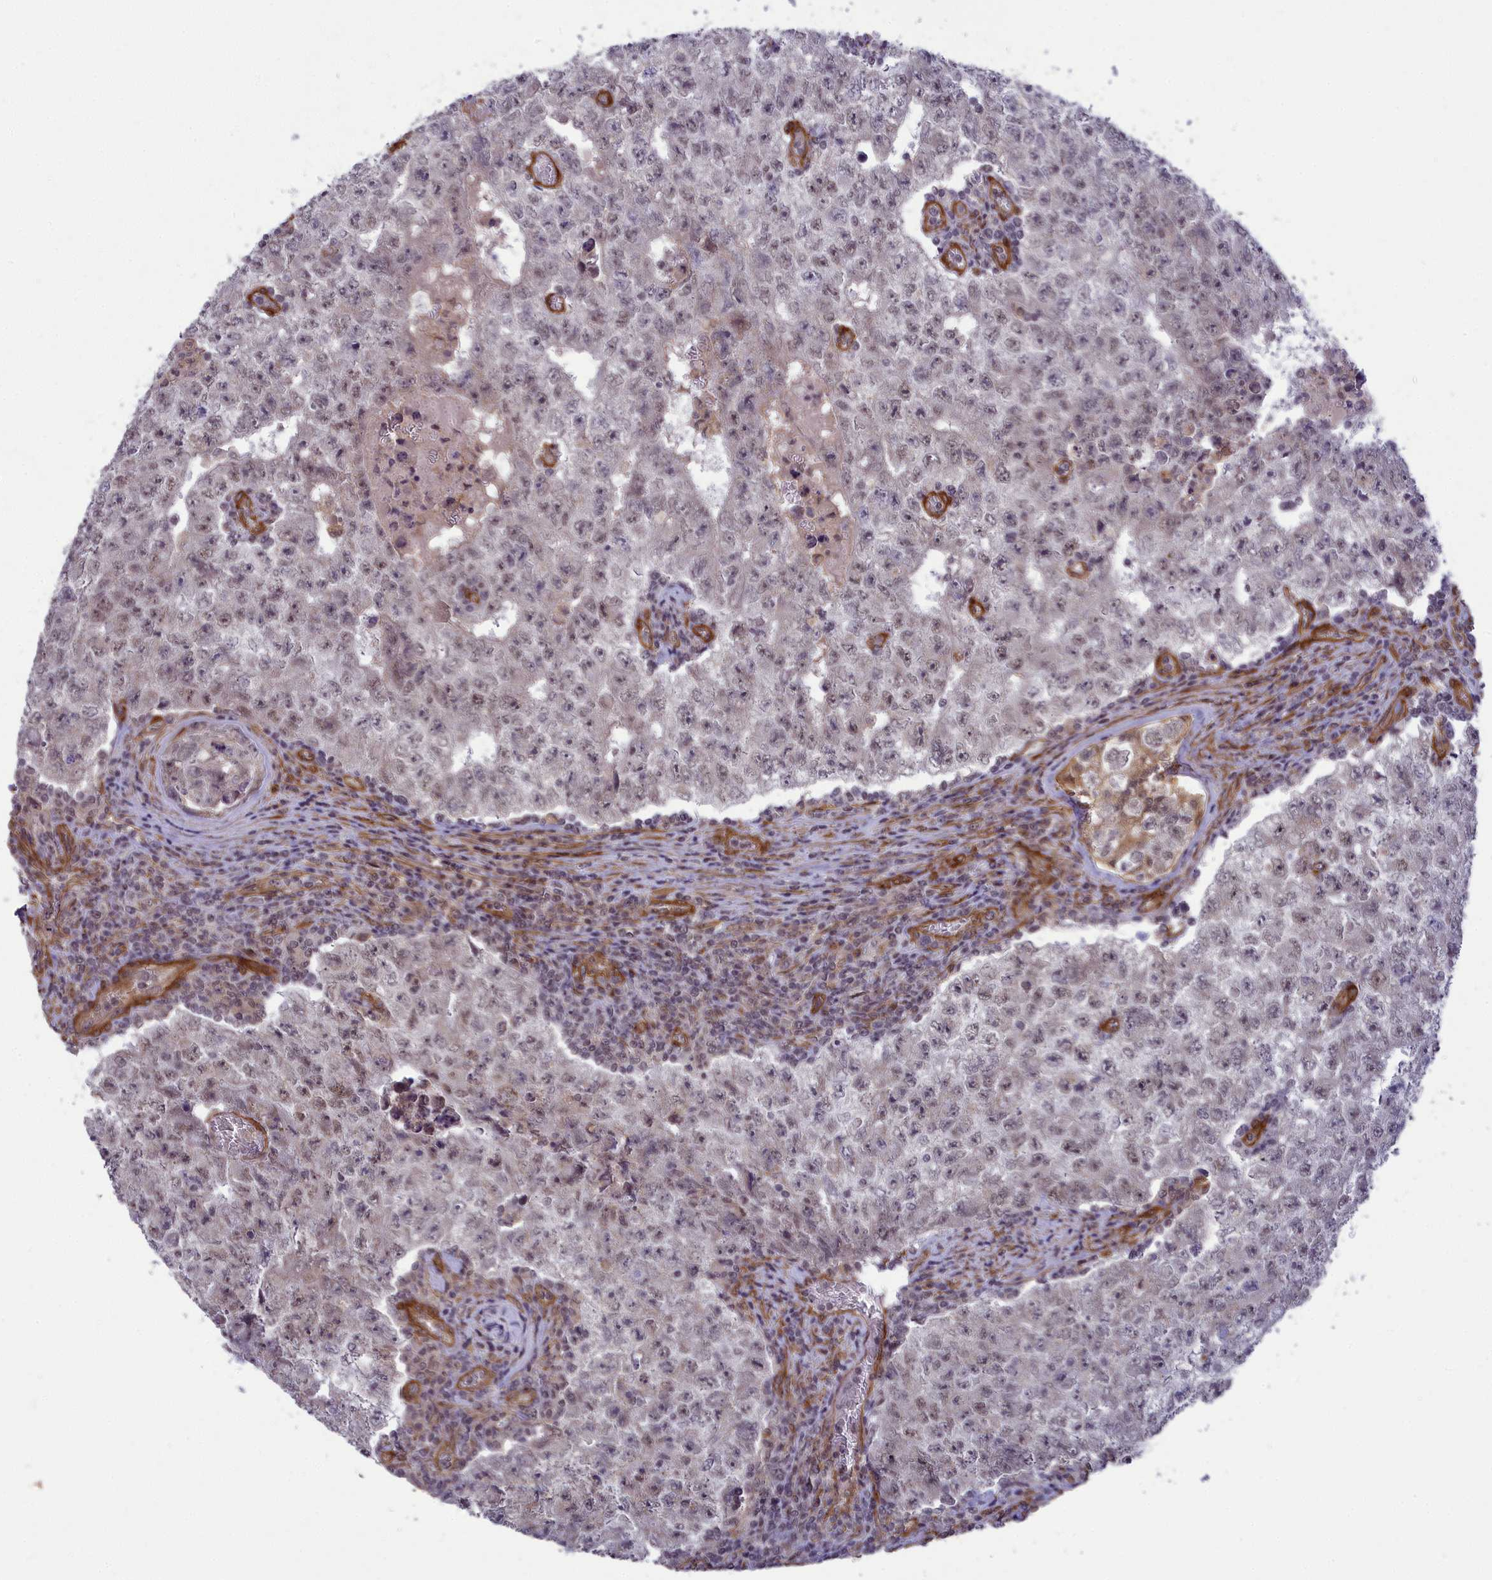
{"staining": {"intensity": "weak", "quantity": "<25%", "location": "nuclear"}, "tissue": "testis cancer", "cell_type": "Tumor cells", "image_type": "cancer", "snomed": [{"axis": "morphology", "description": "Carcinoma, Embryonal, NOS"}, {"axis": "topography", "description": "Testis"}], "caption": "Immunohistochemical staining of human embryonal carcinoma (testis) reveals no significant staining in tumor cells.", "gene": "TNS1", "patient": {"sex": "male", "age": 17}}